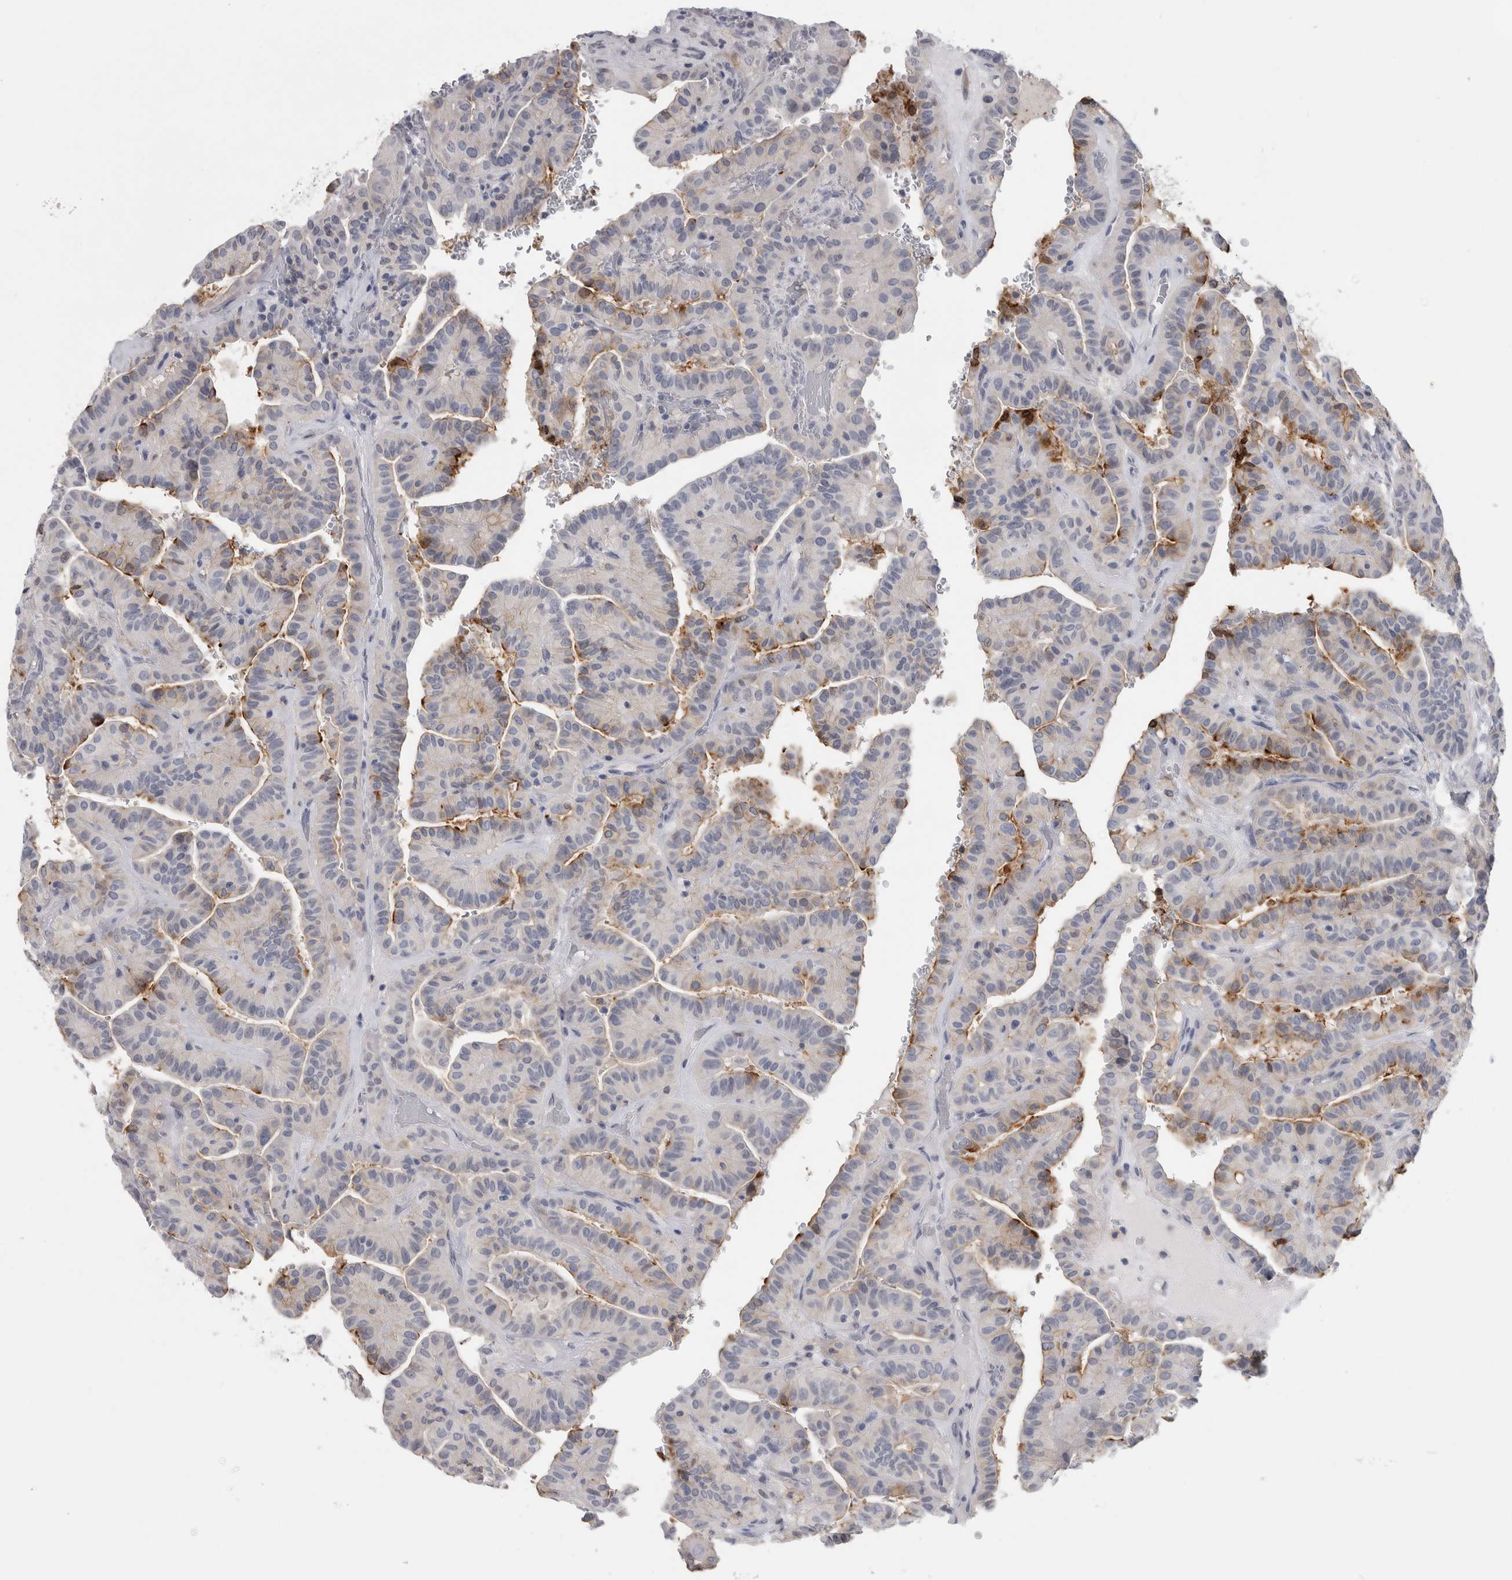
{"staining": {"intensity": "moderate", "quantity": "<25%", "location": "cytoplasmic/membranous"}, "tissue": "thyroid cancer", "cell_type": "Tumor cells", "image_type": "cancer", "snomed": [{"axis": "morphology", "description": "Papillary adenocarcinoma, NOS"}, {"axis": "topography", "description": "Thyroid gland"}], "caption": "Brown immunohistochemical staining in papillary adenocarcinoma (thyroid) reveals moderate cytoplasmic/membranous positivity in approximately <25% of tumor cells.", "gene": "DNAJC24", "patient": {"sex": "male", "age": 77}}